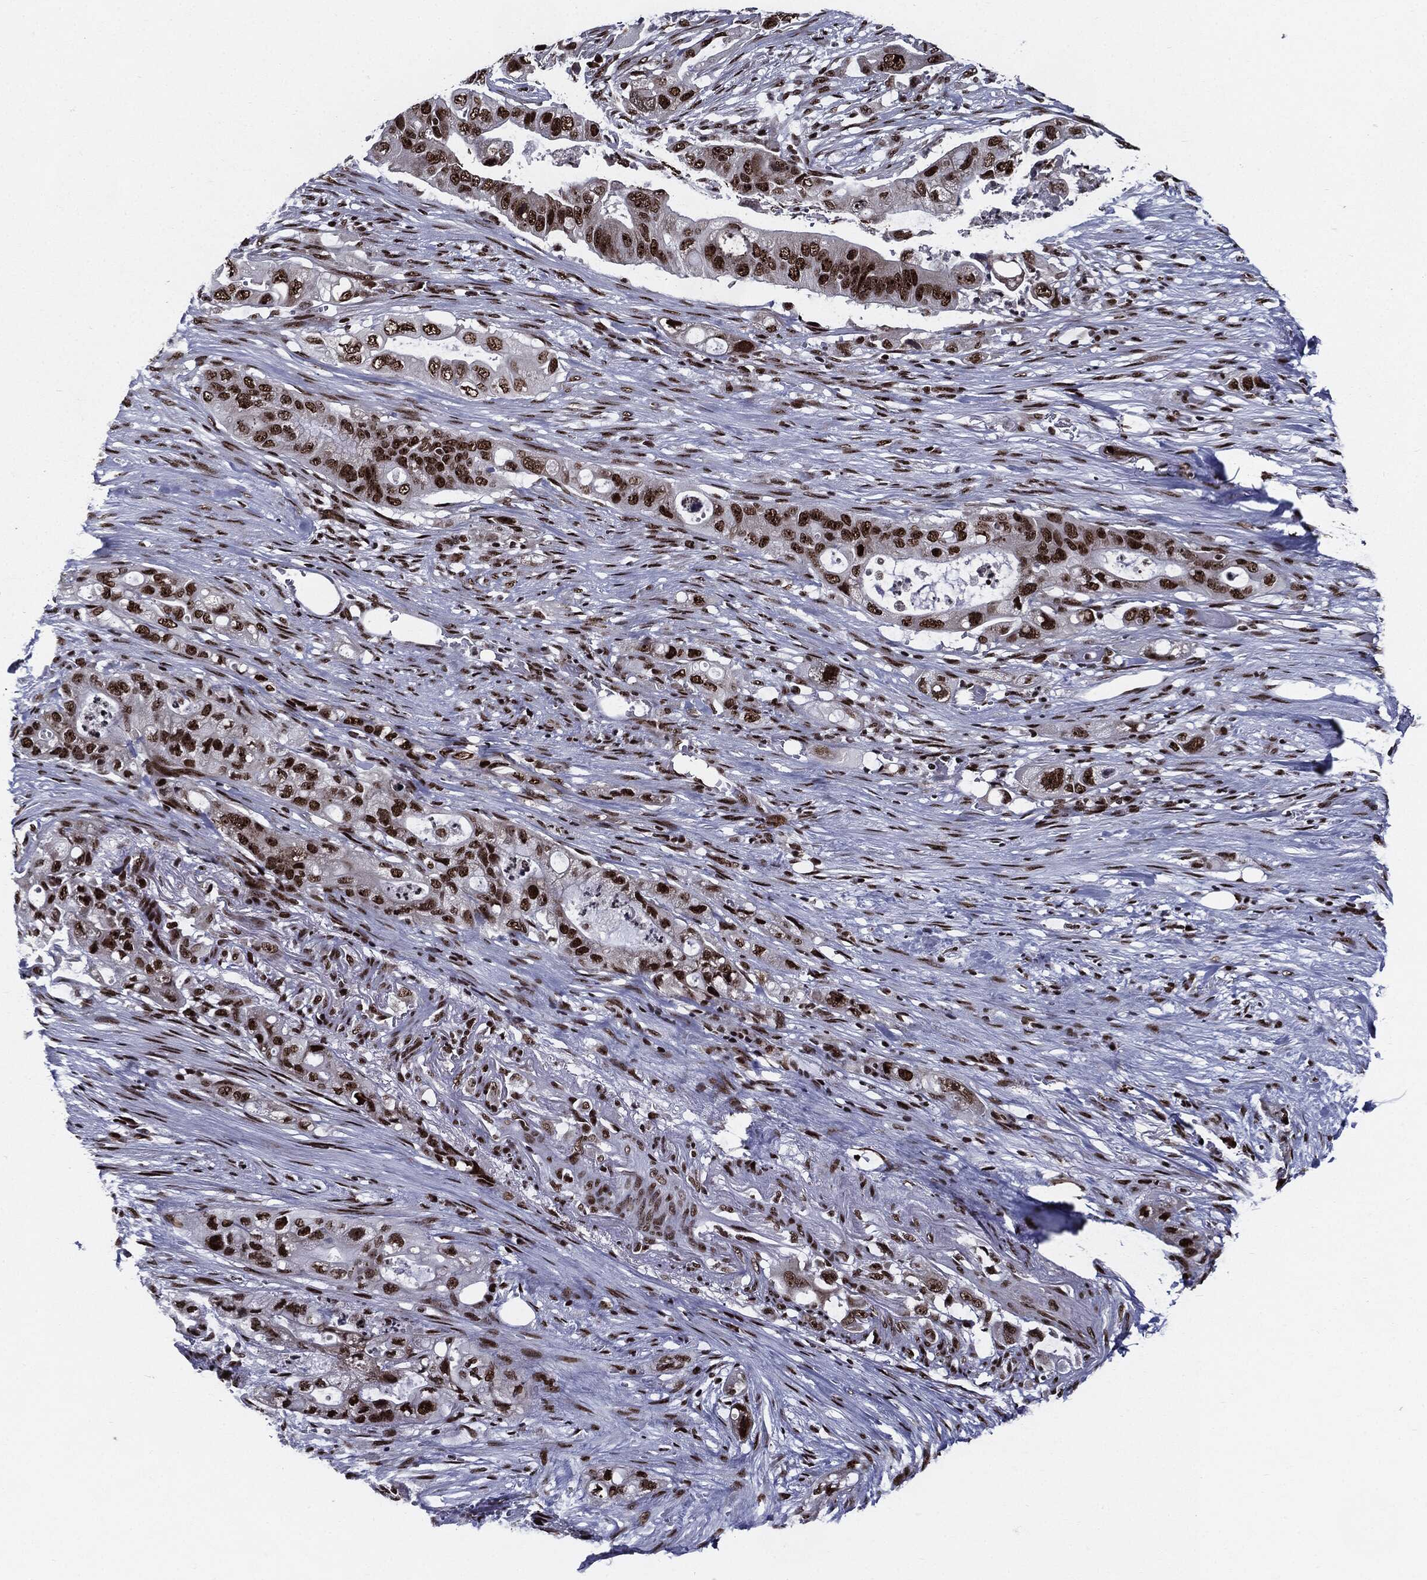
{"staining": {"intensity": "strong", "quantity": ">75%", "location": "nuclear"}, "tissue": "pancreatic cancer", "cell_type": "Tumor cells", "image_type": "cancer", "snomed": [{"axis": "morphology", "description": "Adenocarcinoma, NOS"}, {"axis": "topography", "description": "Pancreas"}], "caption": "Protein analysis of adenocarcinoma (pancreatic) tissue displays strong nuclear staining in approximately >75% of tumor cells. The protein is stained brown, and the nuclei are stained in blue (DAB (3,3'-diaminobenzidine) IHC with brightfield microscopy, high magnification).", "gene": "ZFP91", "patient": {"sex": "female", "age": 72}}